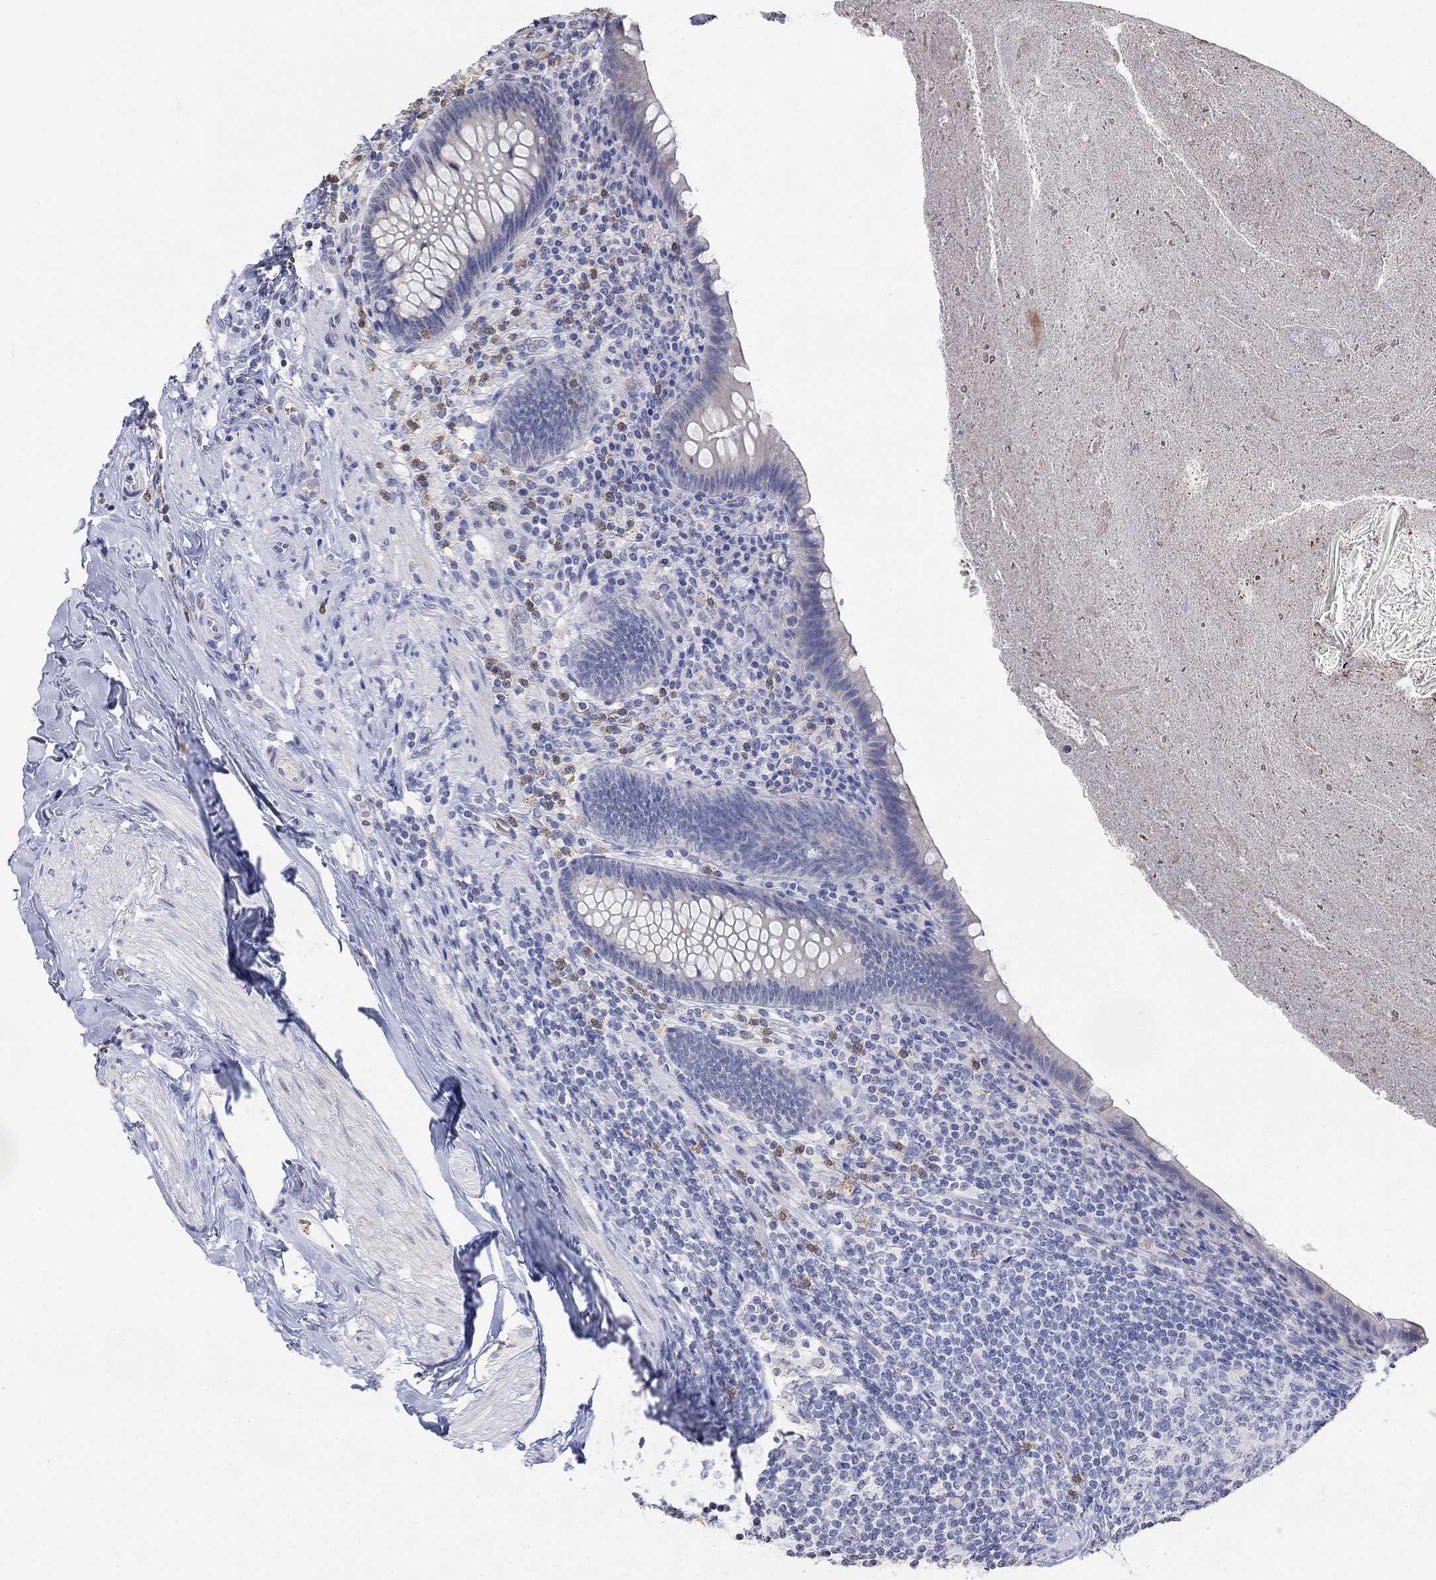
{"staining": {"intensity": "negative", "quantity": "none", "location": "none"}, "tissue": "appendix", "cell_type": "Glandular cells", "image_type": "normal", "snomed": [{"axis": "morphology", "description": "Normal tissue, NOS"}, {"axis": "topography", "description": "Appendix"}], "caption": "This is an IHC histopathology image of benign appendix. There is no positivity in glandular cells.", "gene": "TMEM255A", "patient": {"sex": "male", "age": 47}}